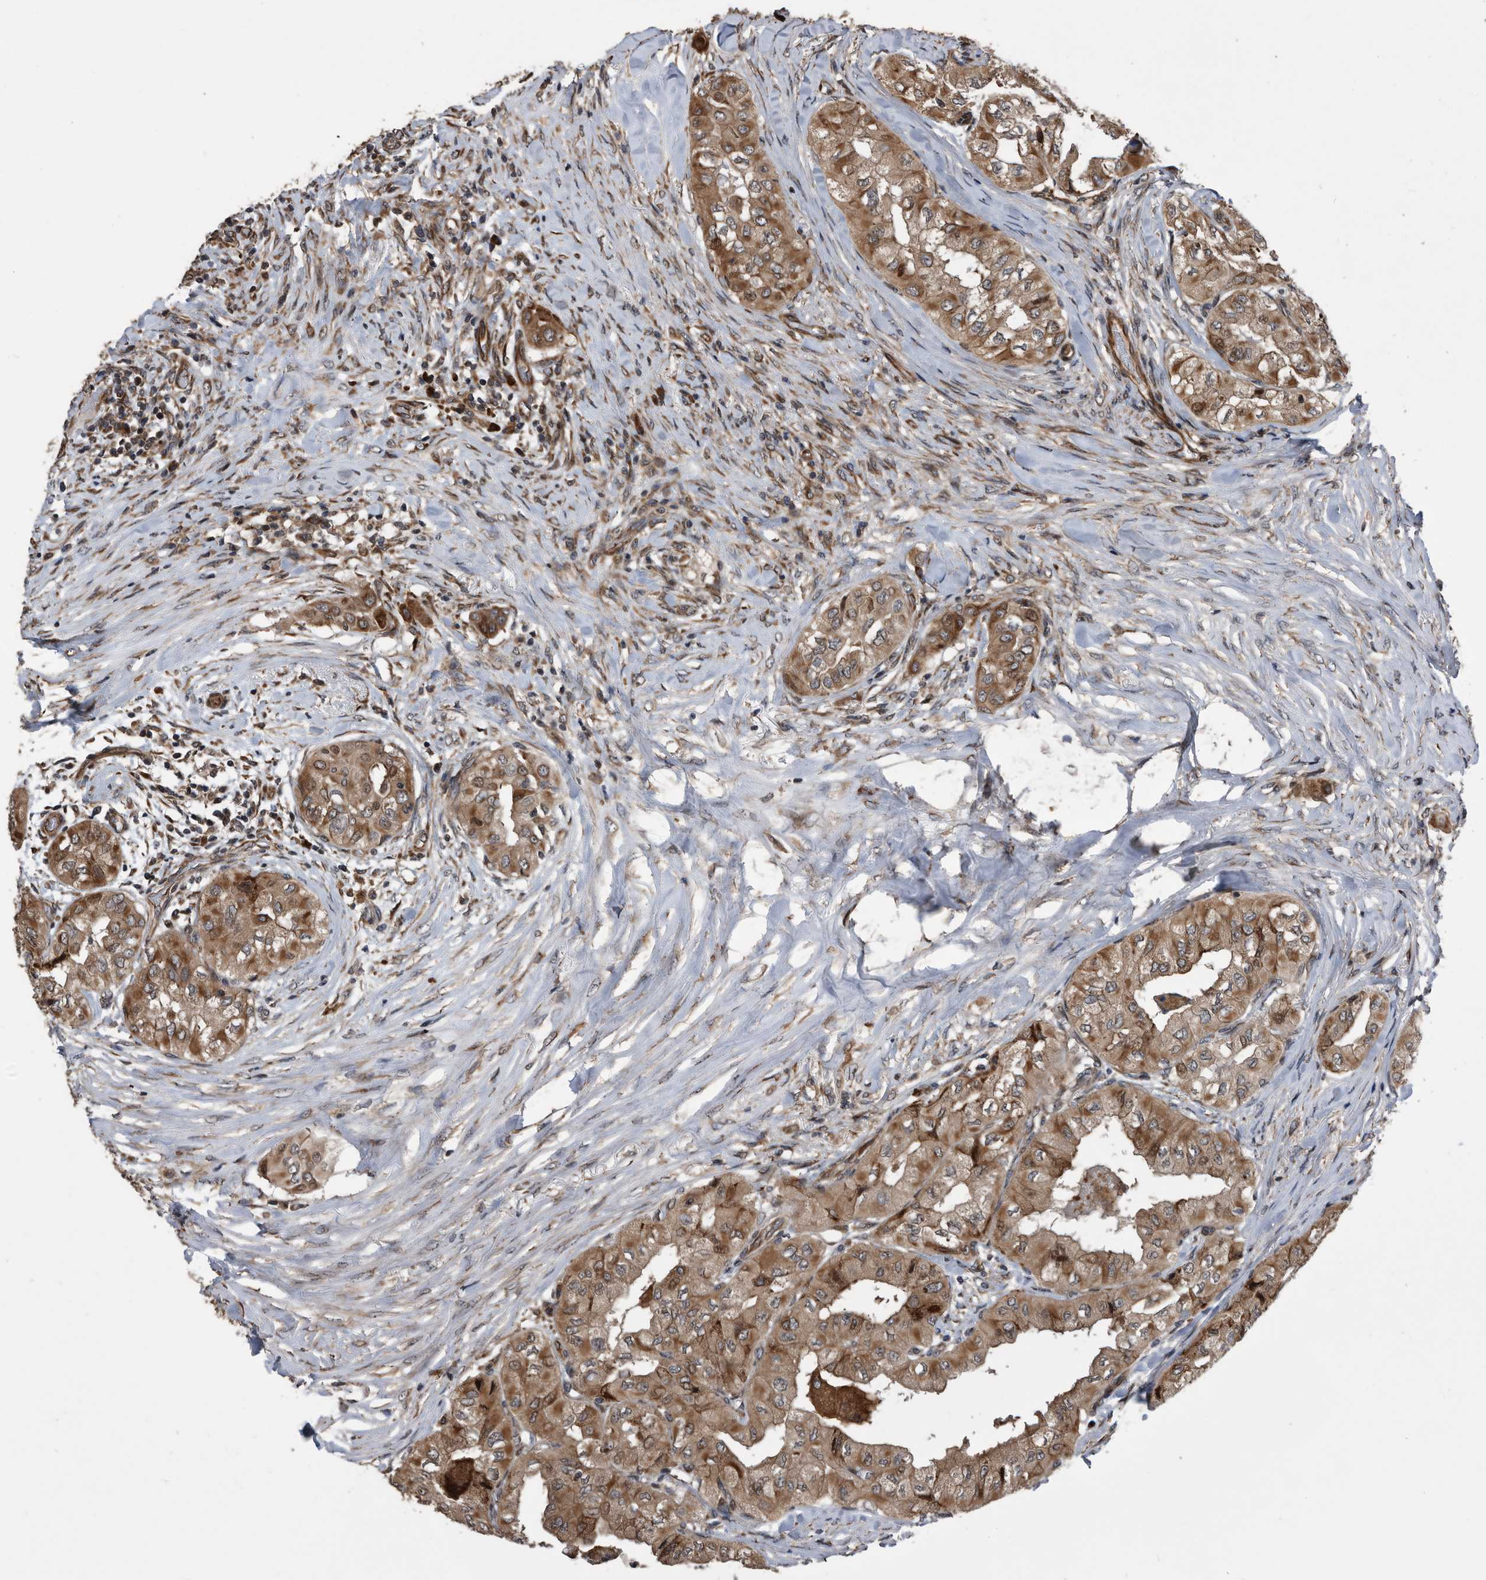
{"staining": {"intensity": "moderate", "quantity": ">75%", "location": "cytoplasmic/membranous"}, "tissue": "thyroid cancer", "cell_type": "Tumor cells", "image_type": "cancer", "snomed": [{"axis": "morphology", "description": "Papillary adenocarcinoma, NOS"}, {"axis": "topography", "description": "Thyroid gland"}], "caption": "Human thyroid cancer (papillary adenocarcinoma) stained for a protein (brown) reveals moderate cytoplasmic/membranous positive positivity in approximately >75% of tumor cells.", "gene": "SERINC2", "patient": {"sex": "female", "age": 59}}